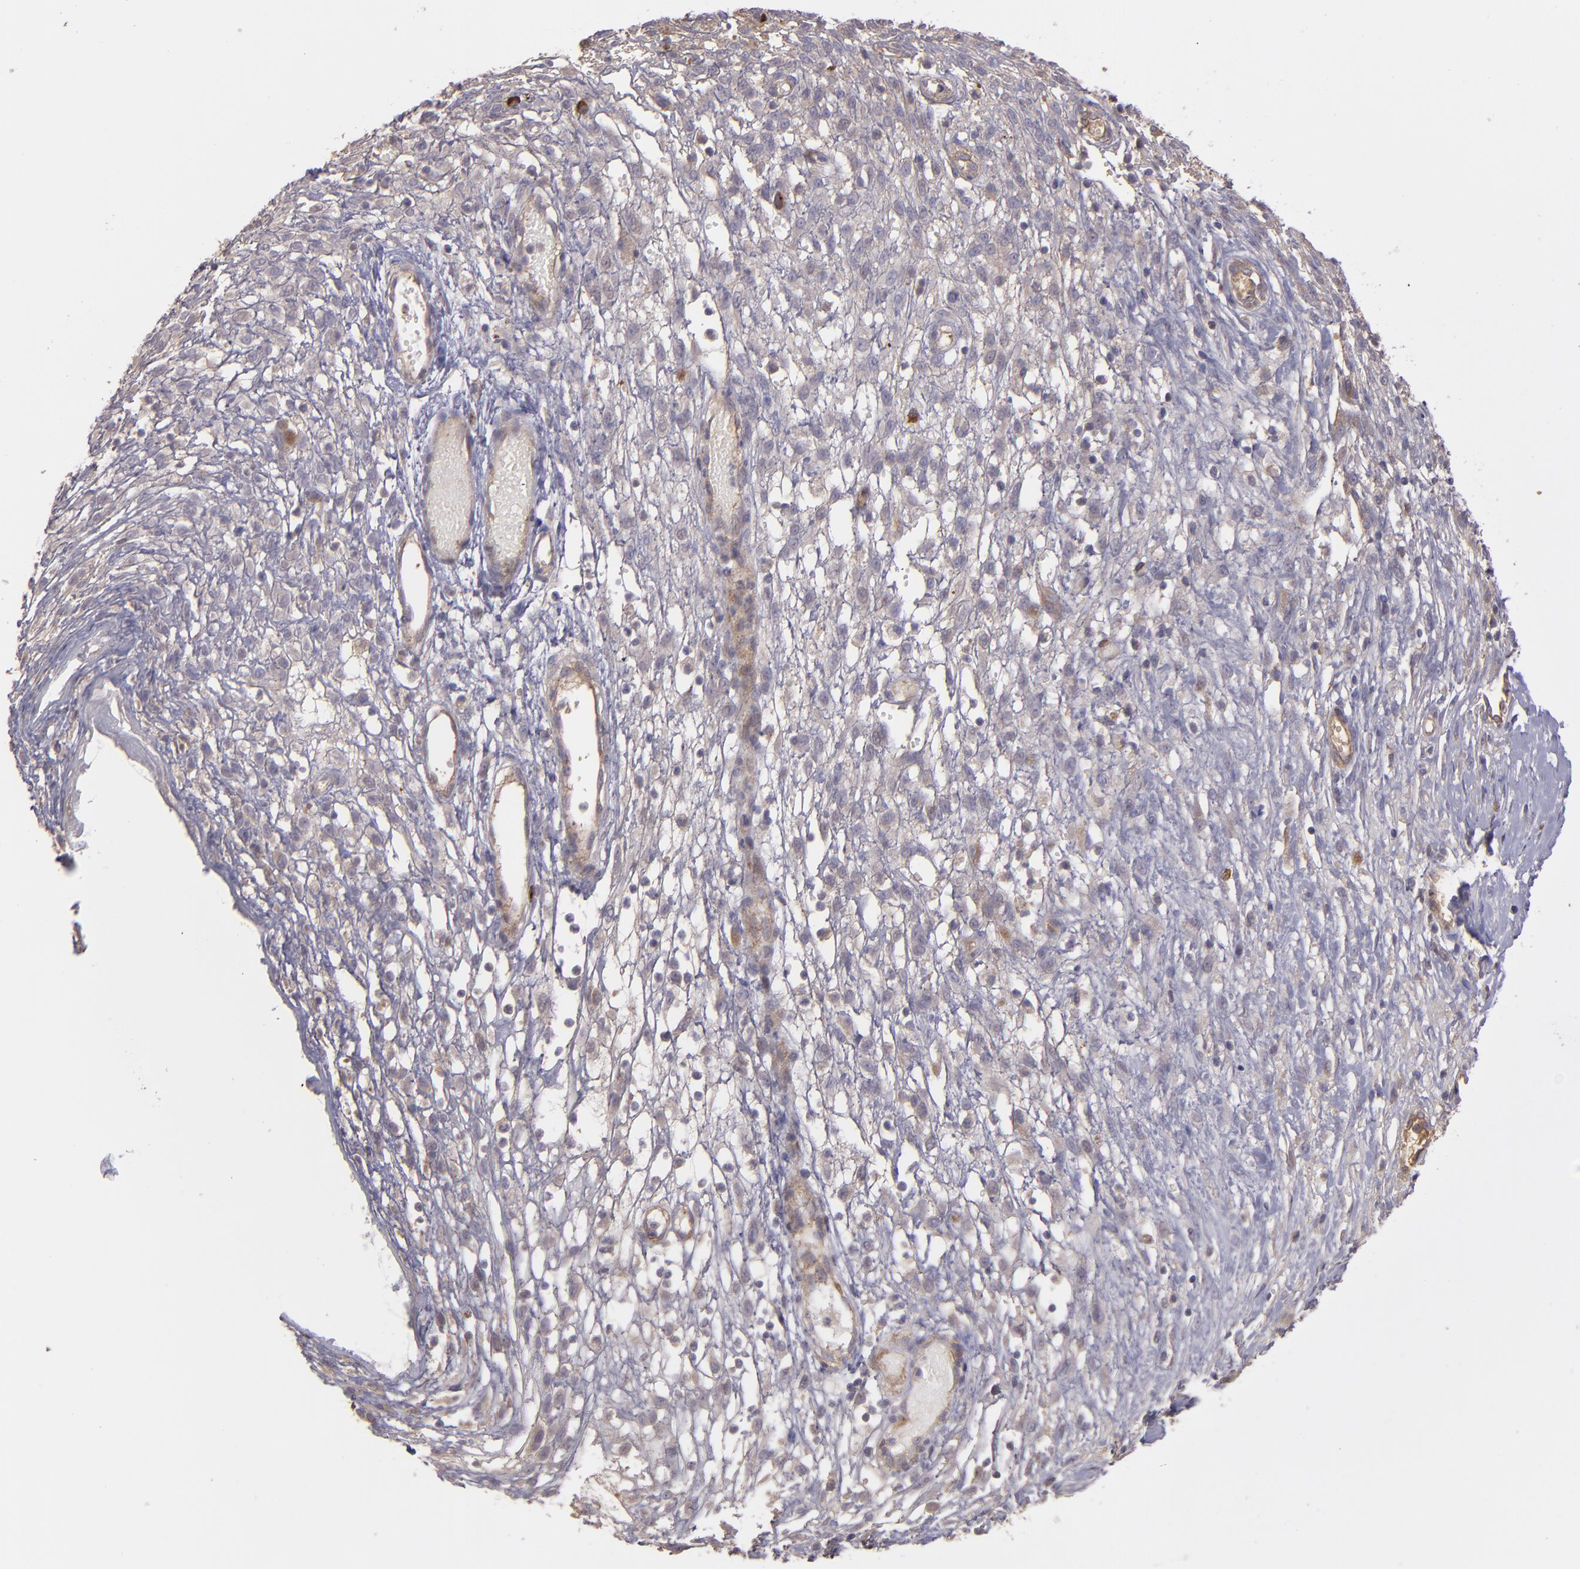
{"staining": {"intensity": "weak", "quantity": ">75%", "location": "cytoplasmic/membranous"}, "tissue": "ovarian cancer", "cell_type": "Tumor cells", "image_type": "cancer", "snomed": [{"axis": "morphology", "description": "Carcinoma, endometroid"}, {"axis": "topography", "description": "Ovary"}], "caption": "Immunohistochemistry (IHC) (DAB) staining of human ovarian endometroid carcinoma reveals weak cytoplasmic/membranous protein positivity in about >75% of tumor cells.", "gene": "ECE1", "patient": {"sex": "female", "age": 42}}